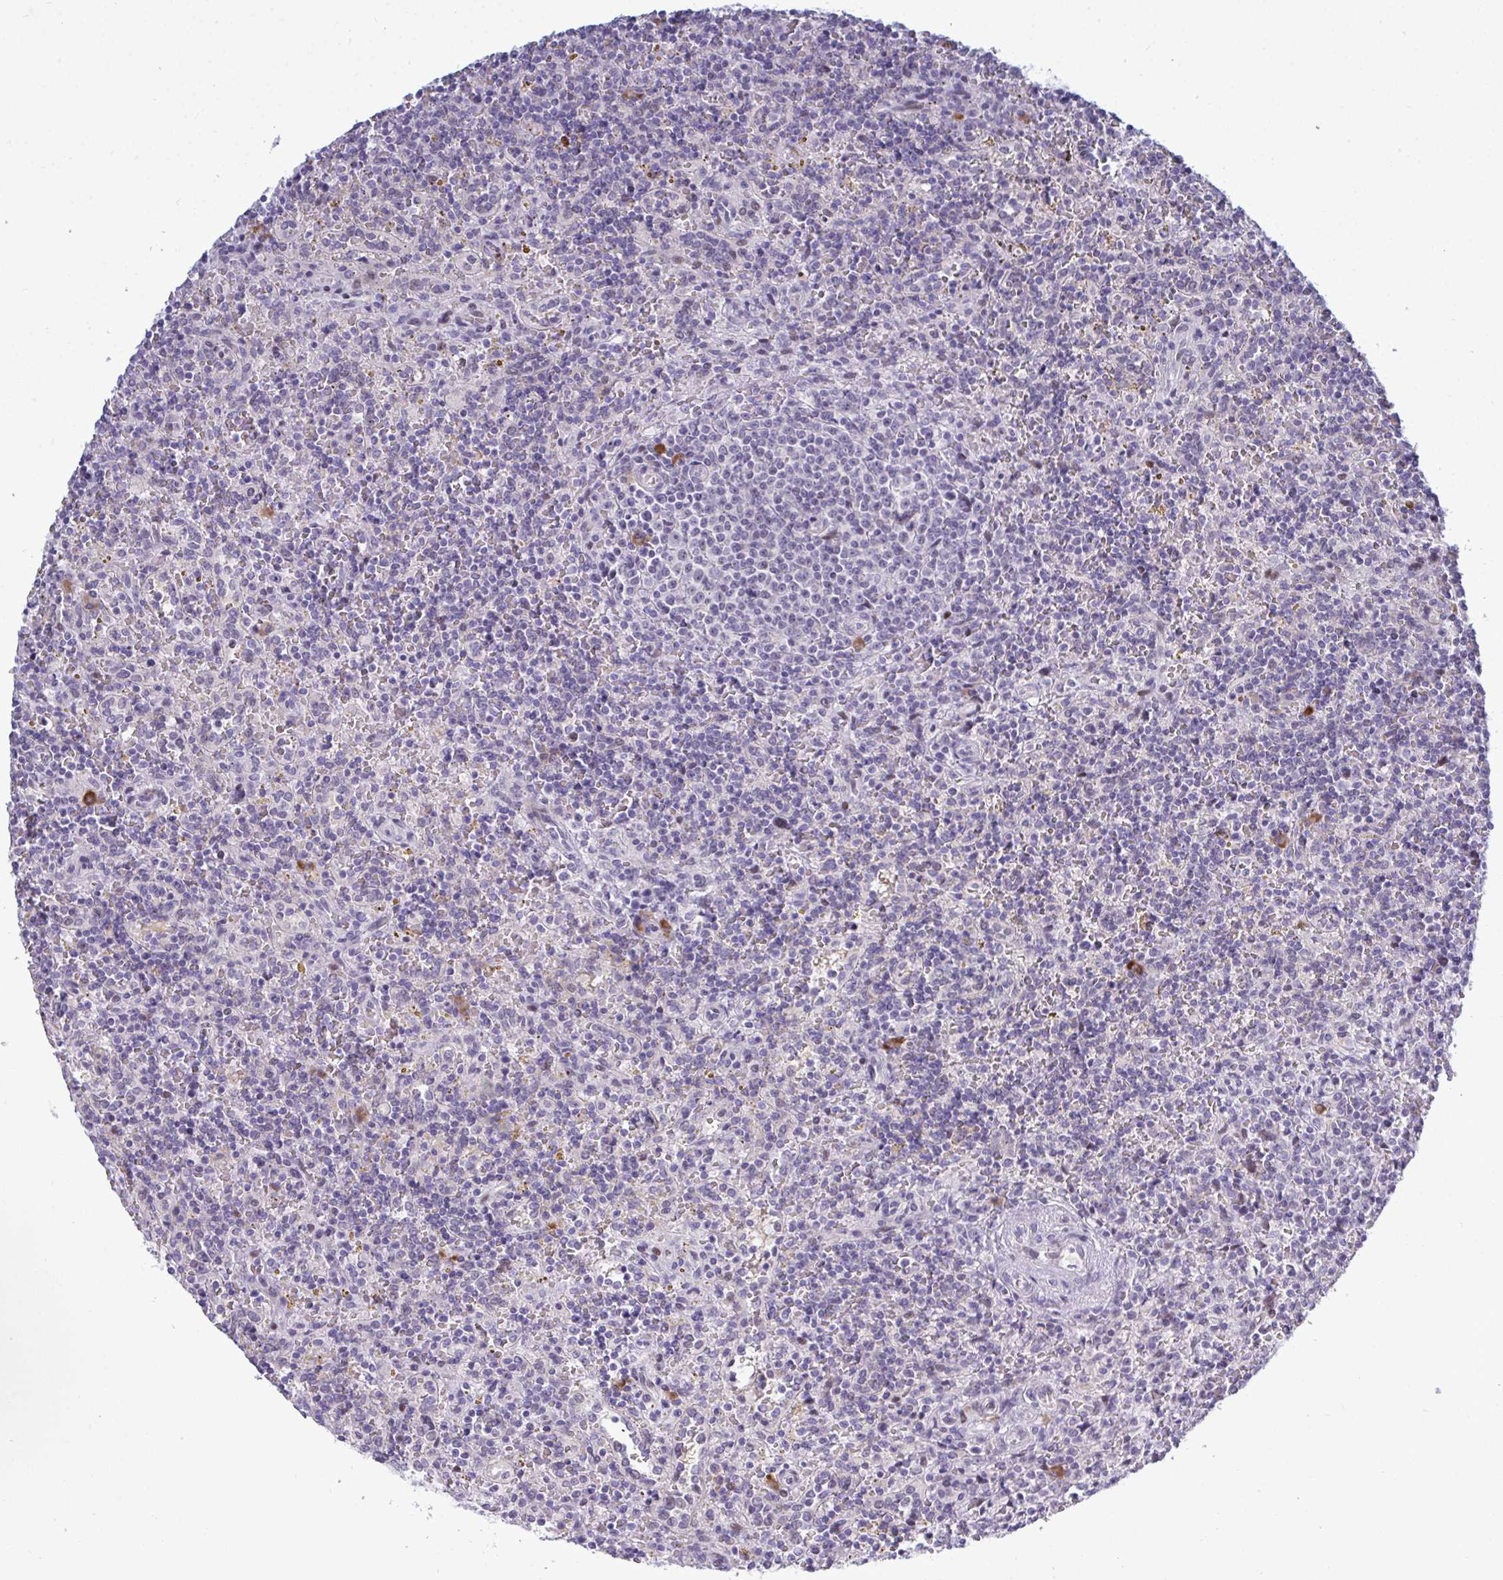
{"staining": {"intensity": "negative", "quantity": "none", "location": "none"}, "tissue": "lymphoma", "cell_type": "Tumor cells", "image_type": "cancer", "snomed": [{"axis": "morphology", "description": "Malignant lymphoma, non-Hodgkin's type, Low grade"}, {"axis": "topography", "description": "Spleen"}], "caption": "The photomicrograph demonstrates no staining of tumor cells in malignant lymphoma, non-Hodgkin's type (low-grade).", "gene": "TAB1", "patient": {"sex": "male", "age": 67}}